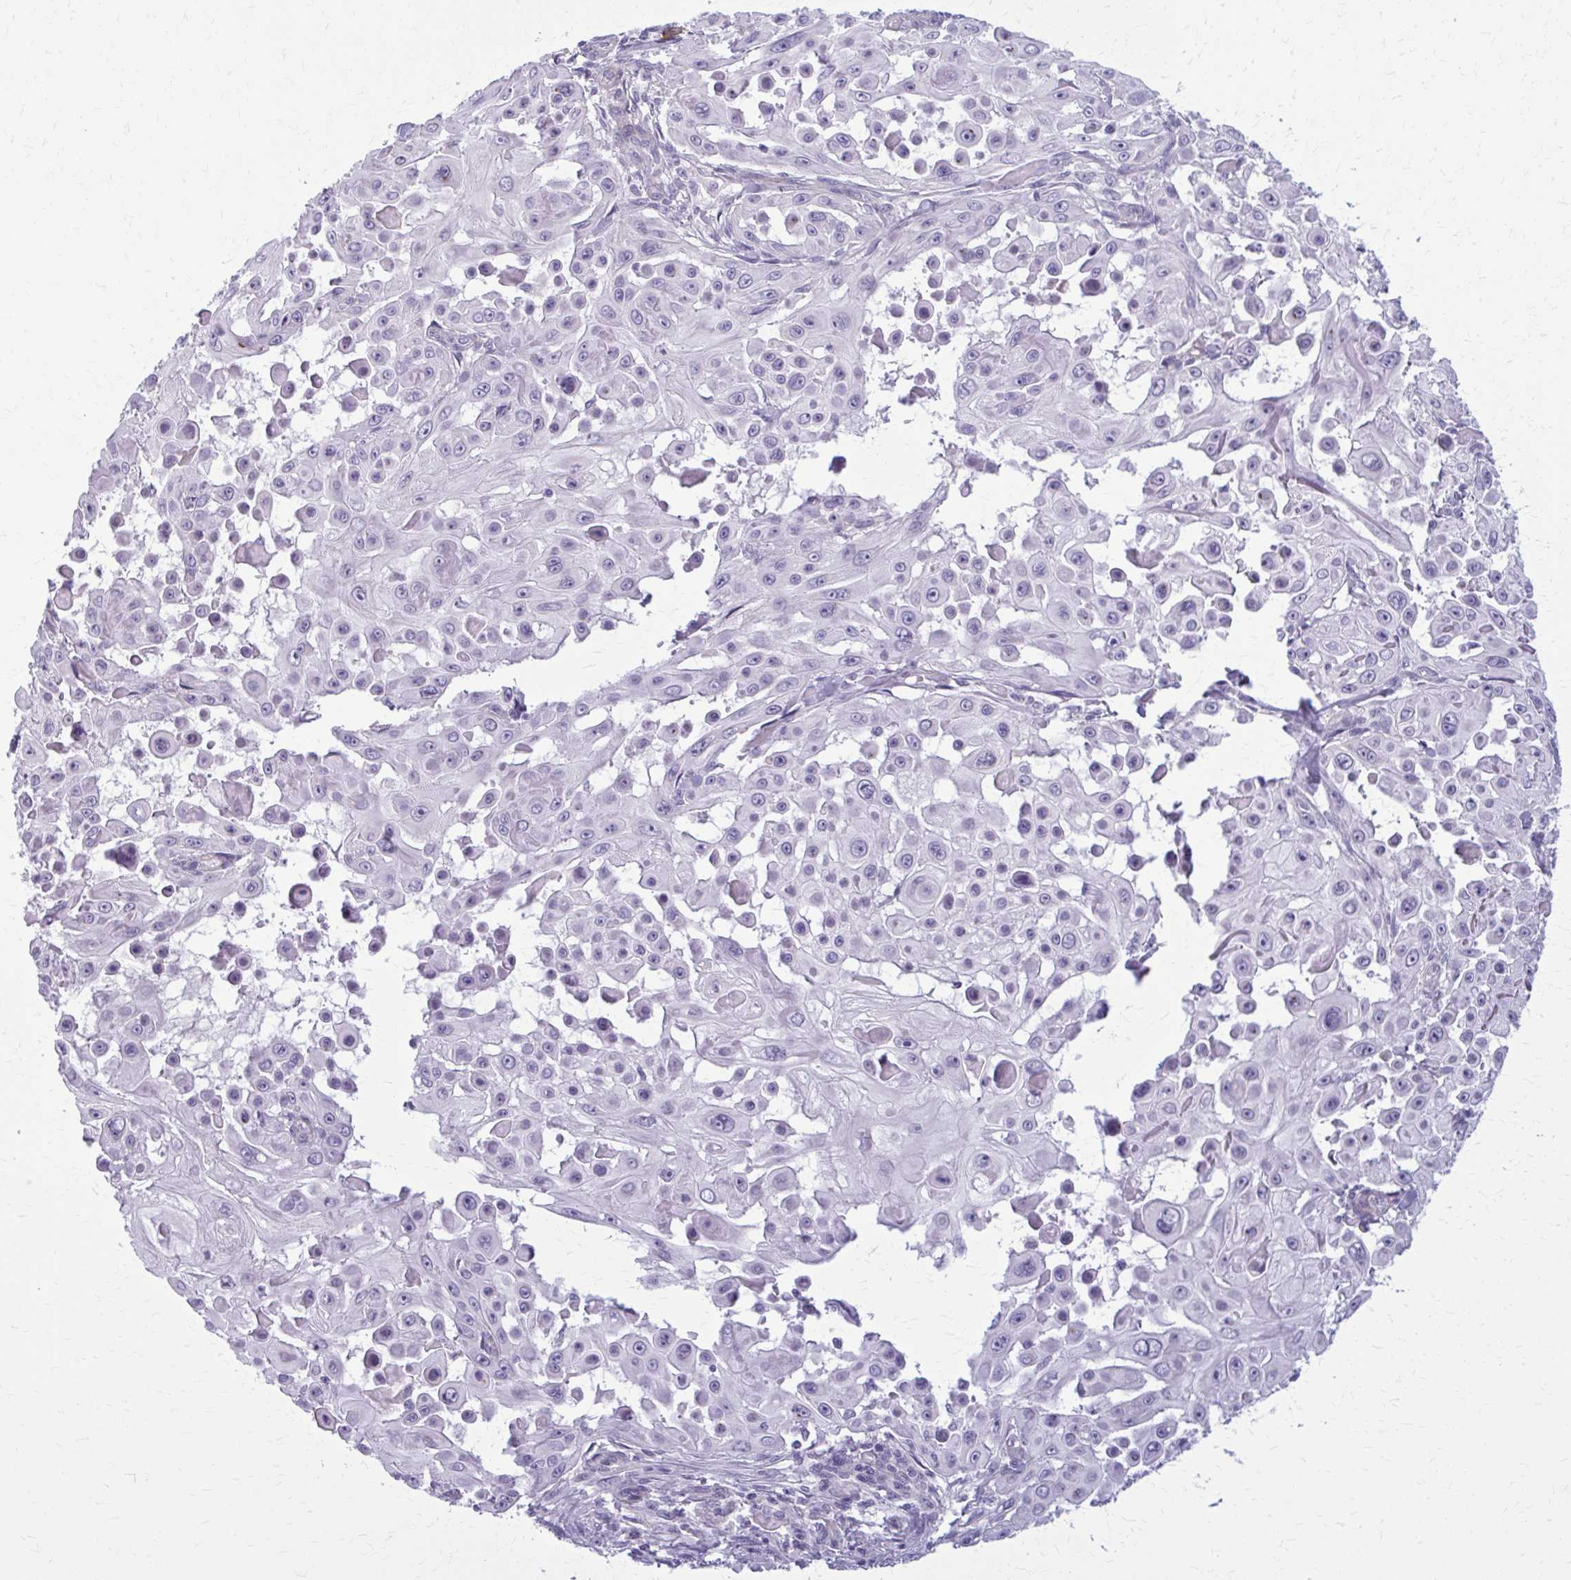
{"staining": {"intensity": "negative", "quantity": "none", "location": "none"}, "tissue": "skin cancer", "cell_type": "Tumor cells", "image_type": "cancer", "snomed": [{"axis": "morphology", "description": "Squamous cell carcinoma, NOS"}, {"axis": "topography", "description": "Skin"}], "caption": "This is a histopathology image of immunohistochemistry staining of skin cancer, which shows no staining in tumor cells.", "gene": "CD38", "patient": {"sex": "male", "age": 91}}